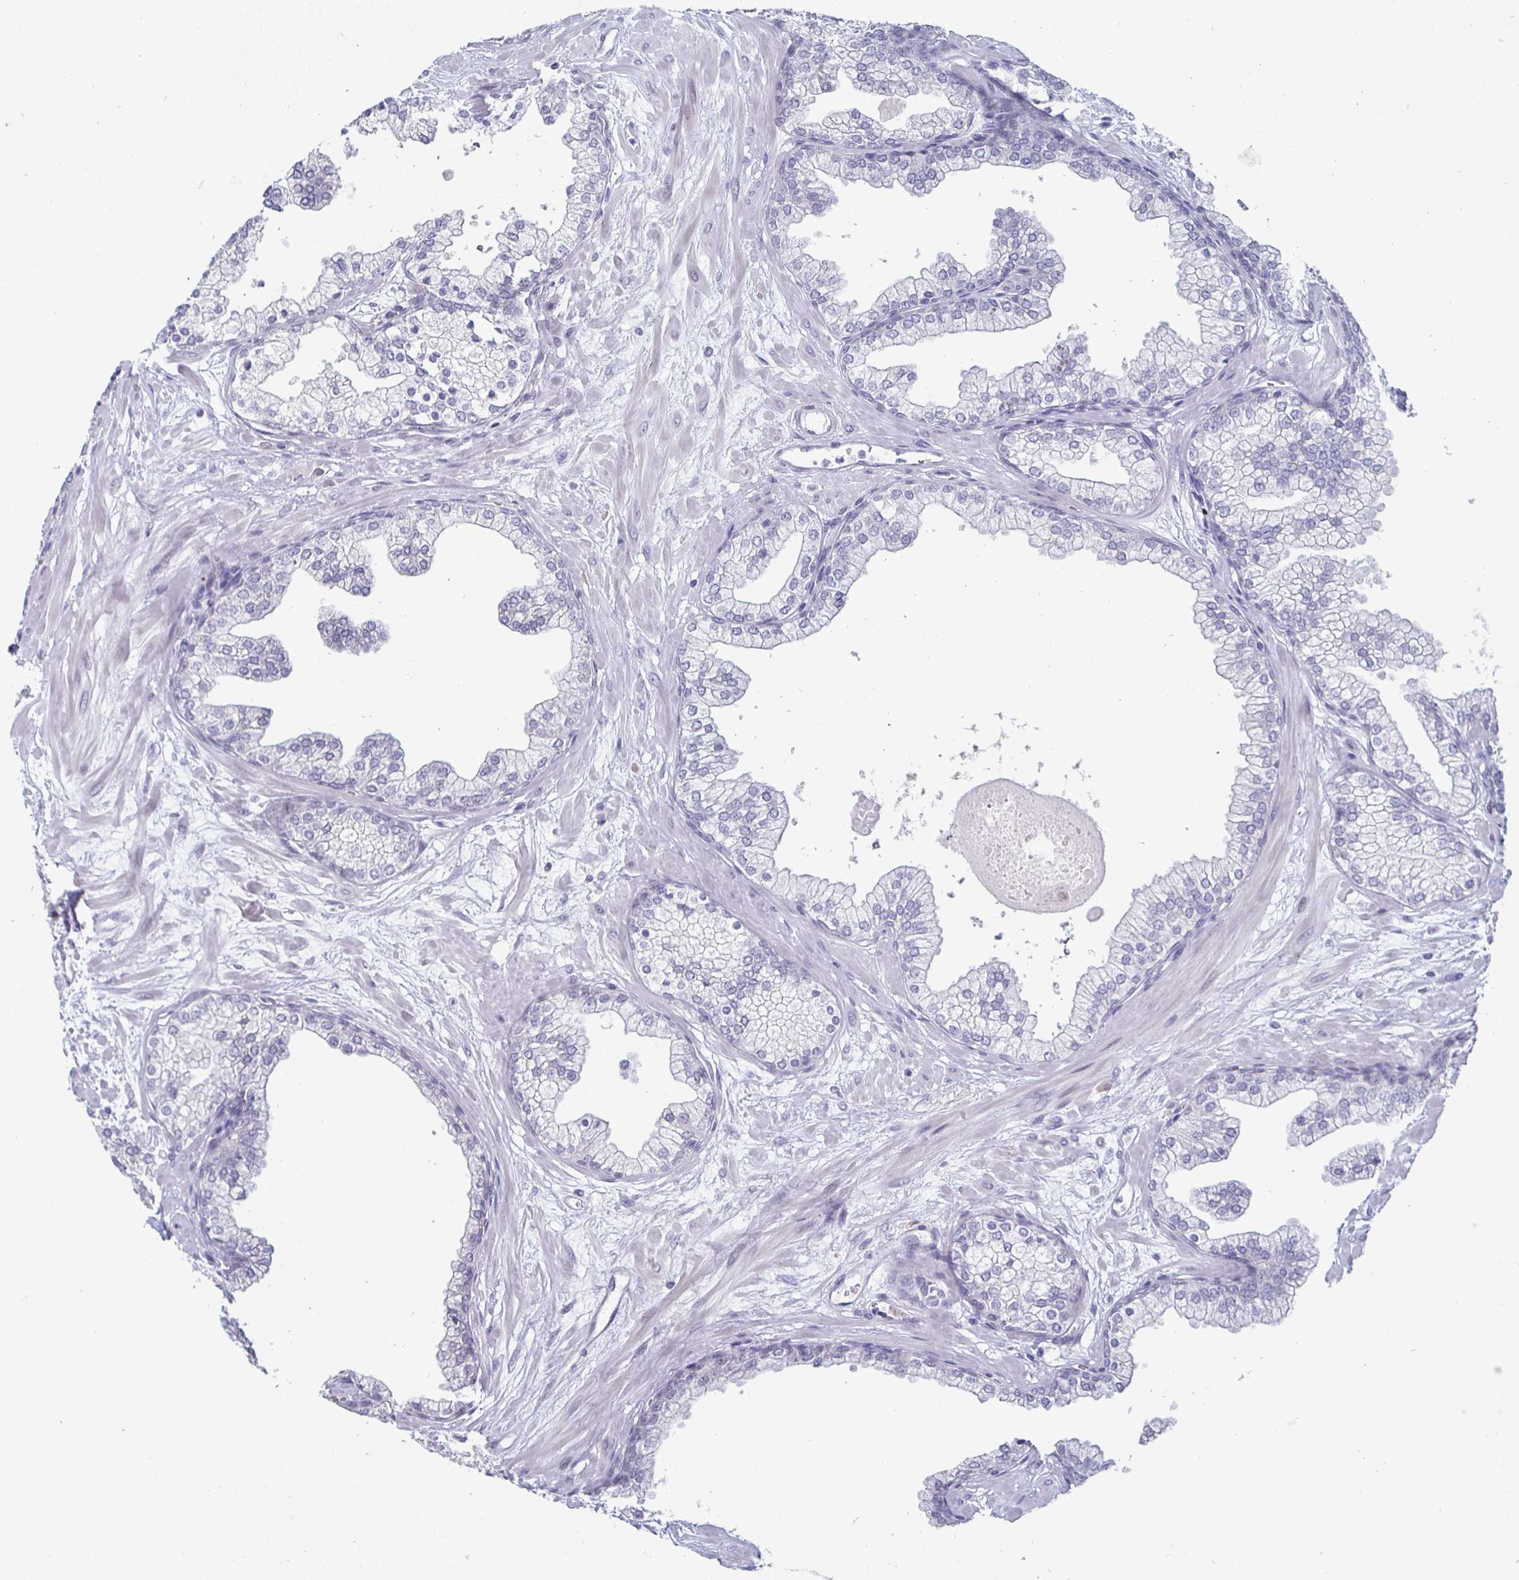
{"staining": {"intensity": "negative", "quantity": "none", "location": "none"}, "tissue": "prostate", "cell_type": "Glandular cells", "image_type": "normal", "snomed": [{"axis": "morphology", "description": "Normal tissue, NOS"}, {"axis": "topography", "description": "Prostate"}, {"axis": "topography", "description": "Peripheral nerve tissue"}], "caption": "Immunohistochemical staining of normal prostate demonstrates no significant staining in glandular cells.", "gene": "OOSP2", "patient": {"sex": "male", "age": 61}}